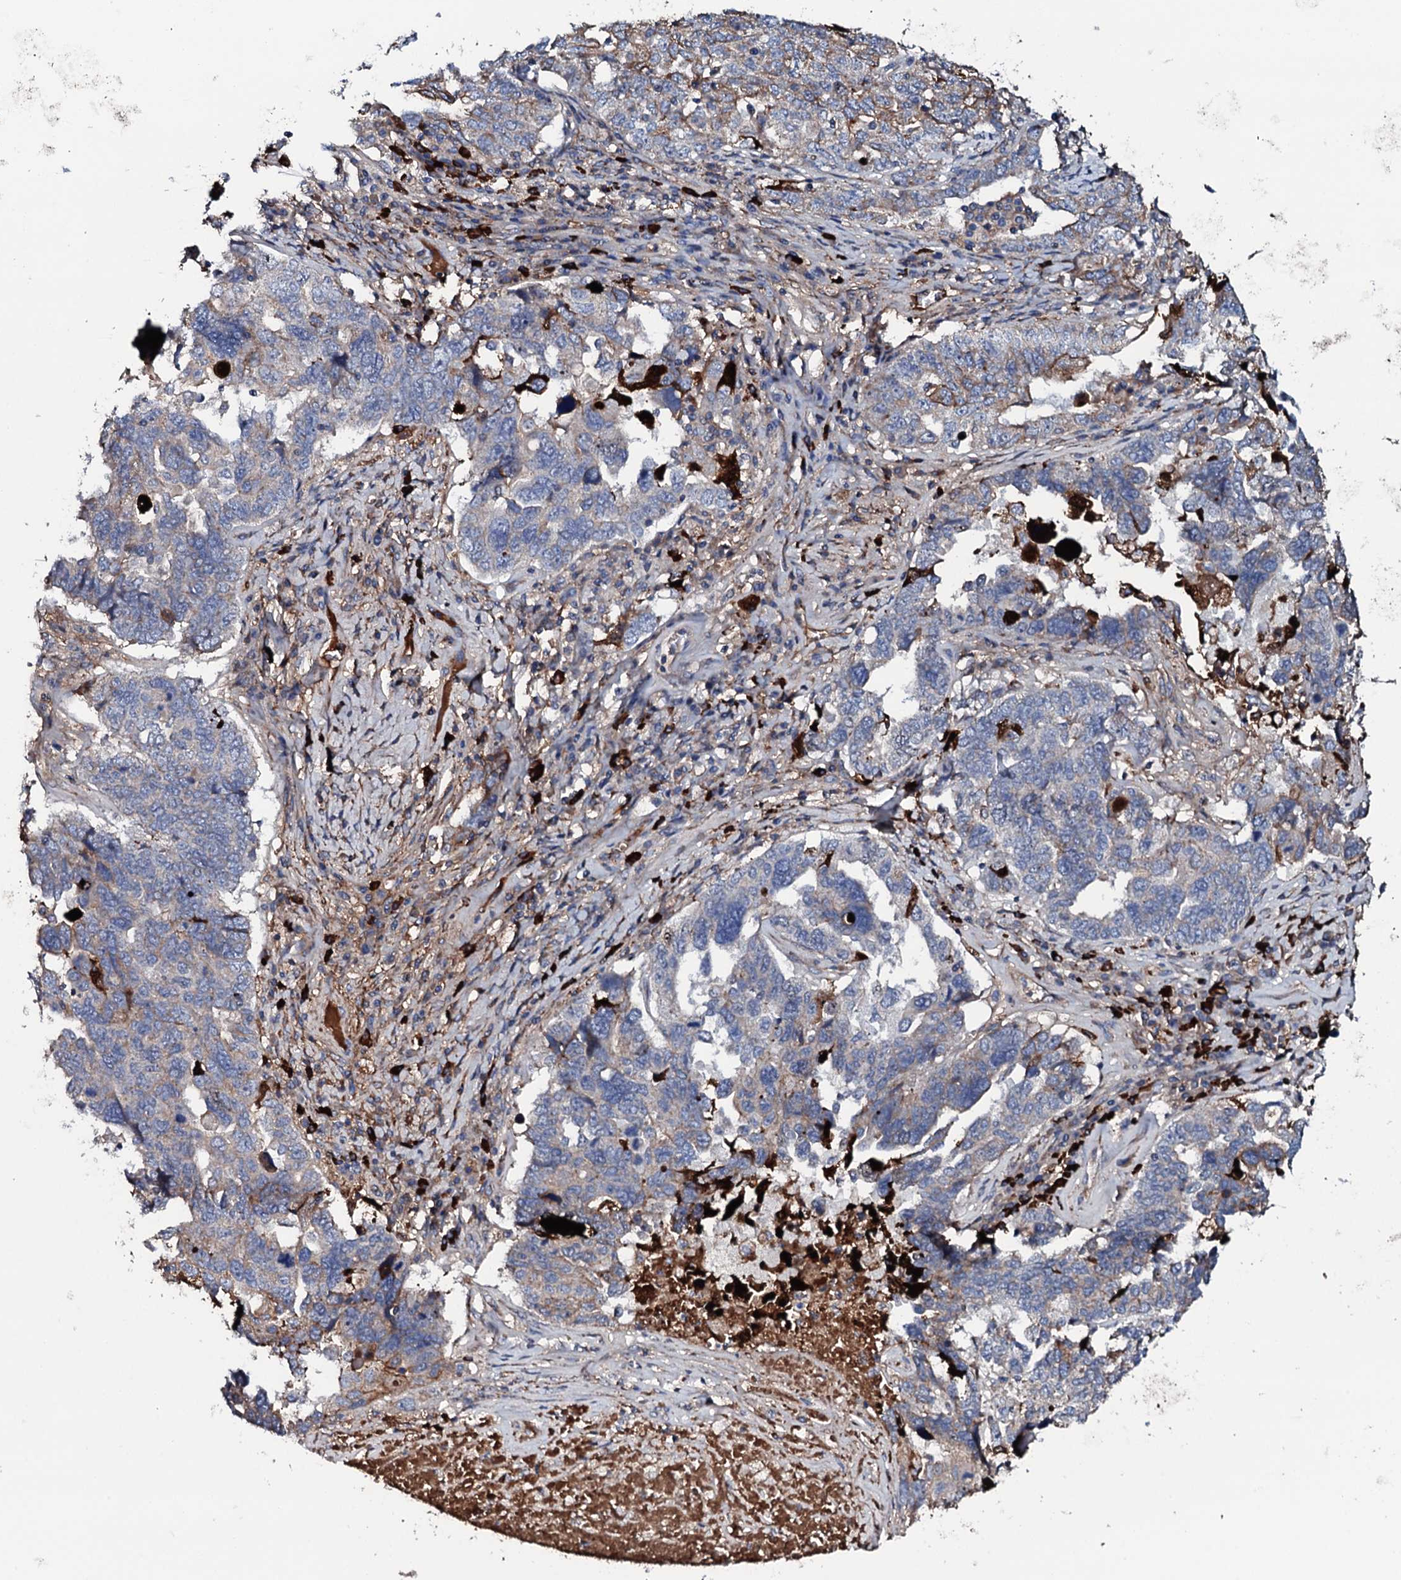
{"staining": {"intensity": "negative", "quantity": "none", "location": "none"}, "tissue": "ovarian cancer", "cell_type": "Tumor cells", "image_type": "cancer", "snomed": [{"axis": "morphology", "description": "Carcinoma, endometroid"}, {"axis": "topography", "description": "Ovary"}], "caption": "A high-resolution micrograph shows IHC staining of ovarian endometroid carcinoma, which displays no significant staining in tumor cells. The staining was performed using DAB (3,3'-diaminobenzidine) to visualize the protein expression in brown, while the nuclei were stained in blue with hematoxylin (Magnification: 20x).", "gene": "NEK1", "patient": {"sex": "female", "age": 62}}